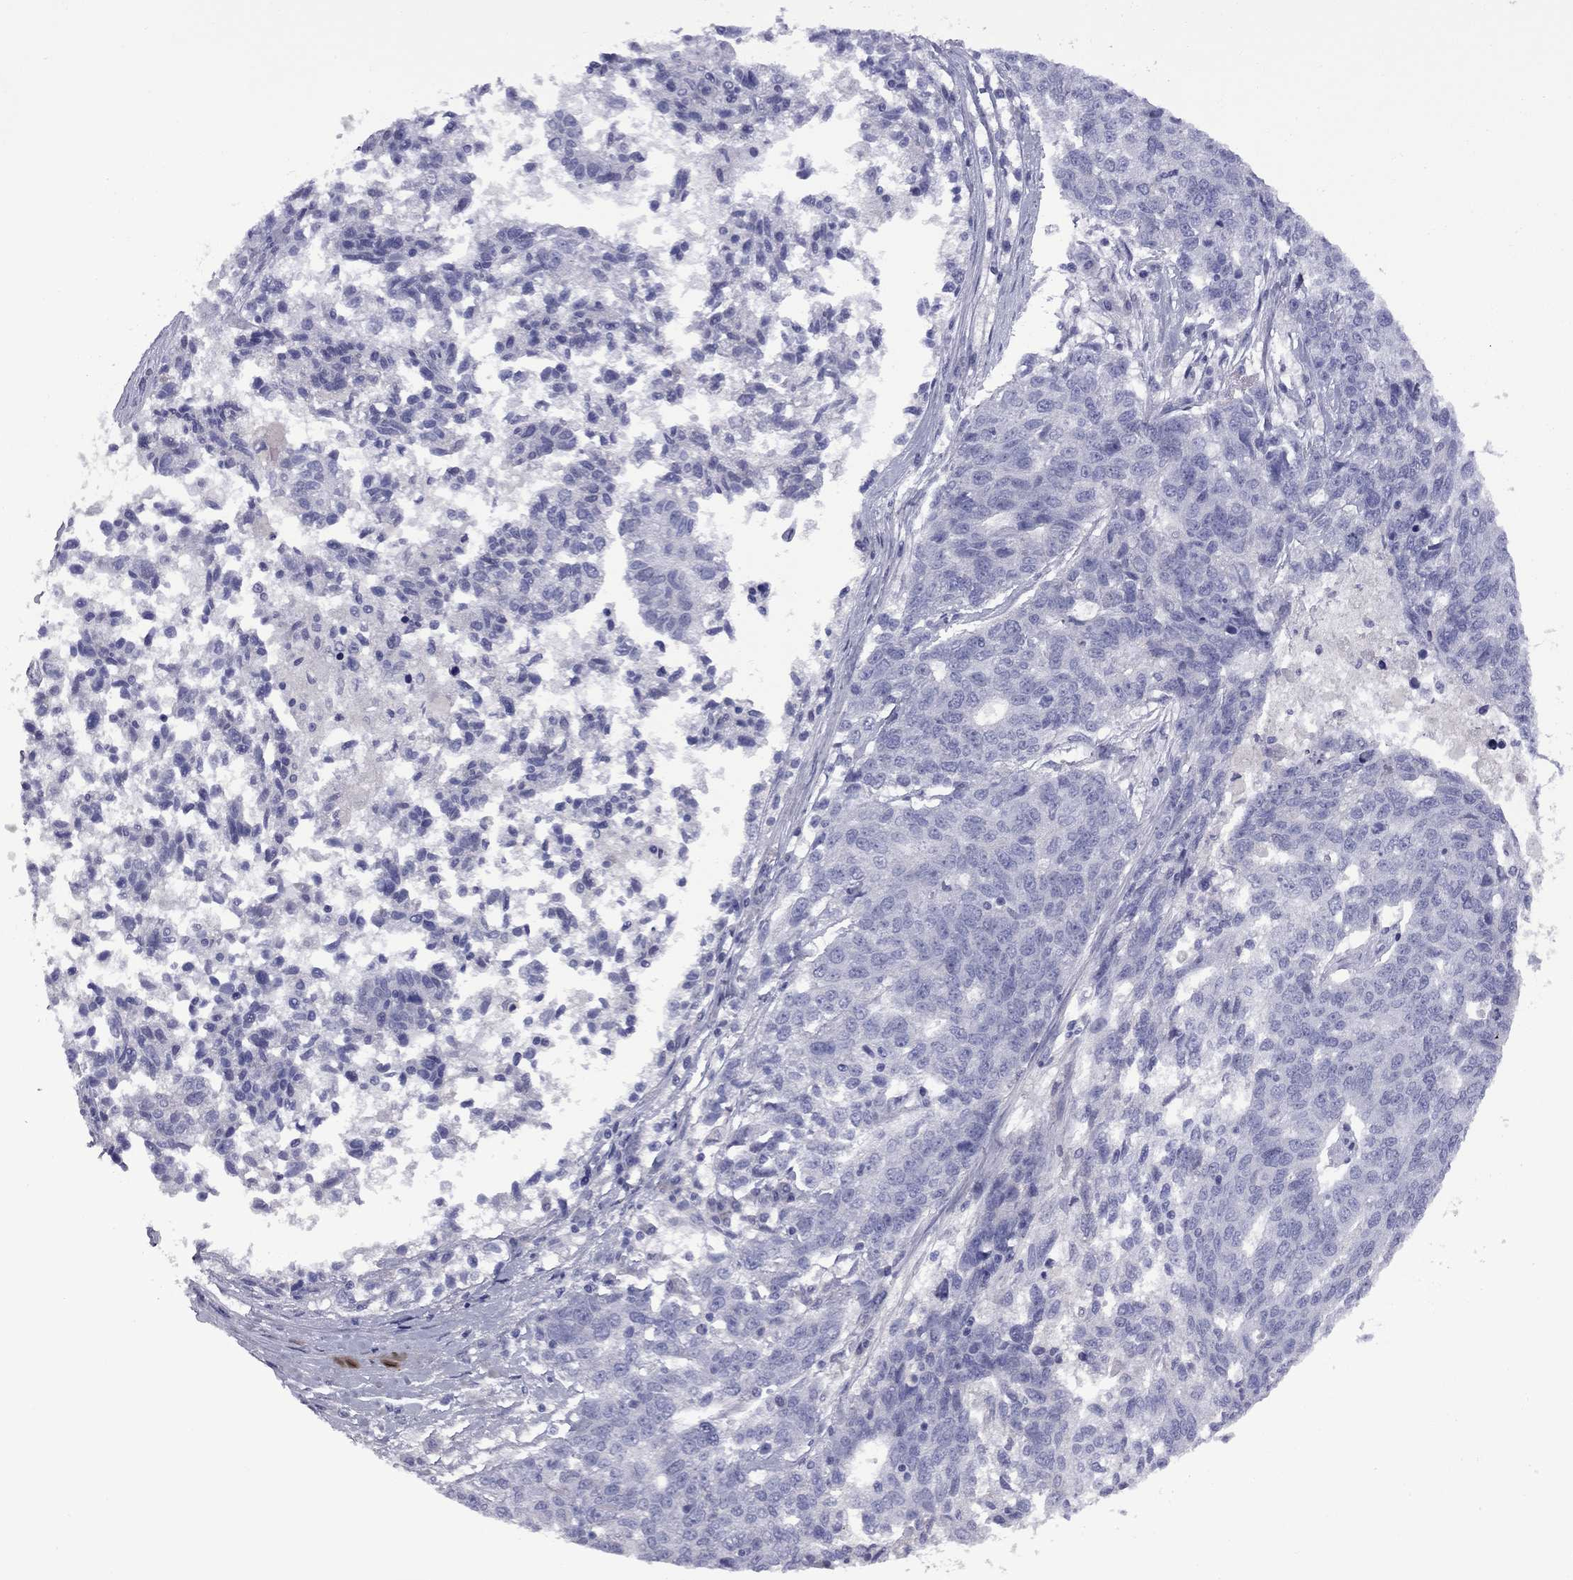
{"staining": {"intensity": "negative", "quantity": "none", "location": "none"}, "tissue": "ovarian cancer", "cell_type": "Tumor cells", "image_type": "cancer", "snomed": [{"axis": "morphology", "description": "Cystadenocarcinoma, serous, NOS"}, {"axis": "topography", "description": "Ovary"}], "caption": "High power microscopy photomicrograph of an immunohistochemistry (IHC) histopathology image of ovarian serous cystadenocarcinoma, revealing no significant staining in tumor cells. Brightfield microscopy of IHC stained with DAB (3,3'-diaminobenzidine) (brown) and hematoxylin (blue), captured at high magnification.", "gene": "EPPIN", "patient": {"sex": "female", "age": 71}}